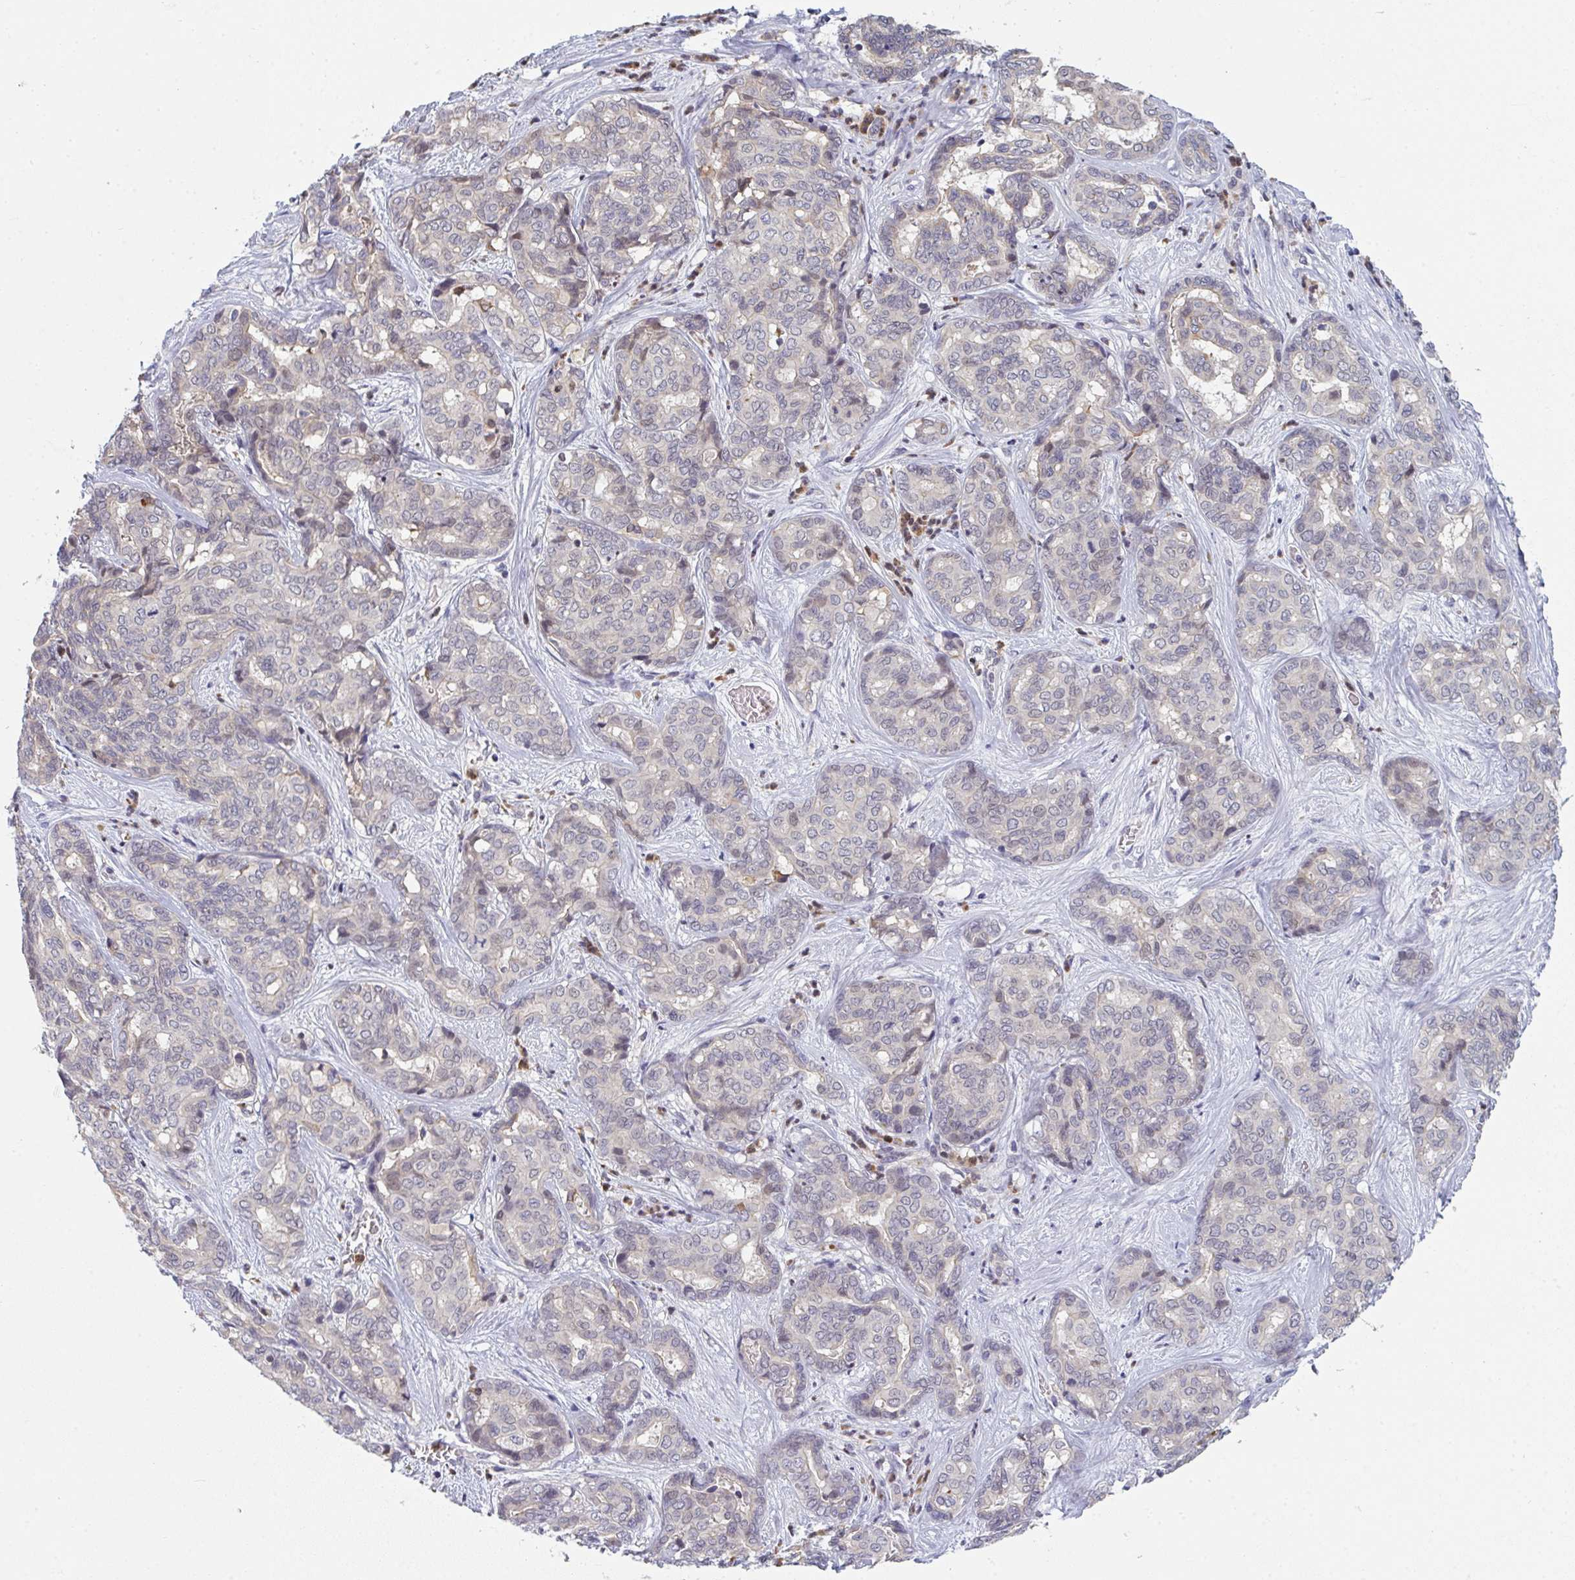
{"staining": {"intensity": "weak", "quantity": "<25%", "location": "nuclear"}, "tissue": "liver cancer", "cell_type": "Tumor cells", "image_type": "cancer", "snomed": [{"axis": "morphology", "description": "Cholangiocarcinoma"}, {"axis": "topography", "description": "Liver"}], "caption": "Tumor cells show no significant protein staining in liver cholangiocarcinoma. (DAB immunohistochemistry visualized using brightfield microscopy, high magnification).", "gene": "RIOK1", "patient": {"sex": "female", "age": 64}}